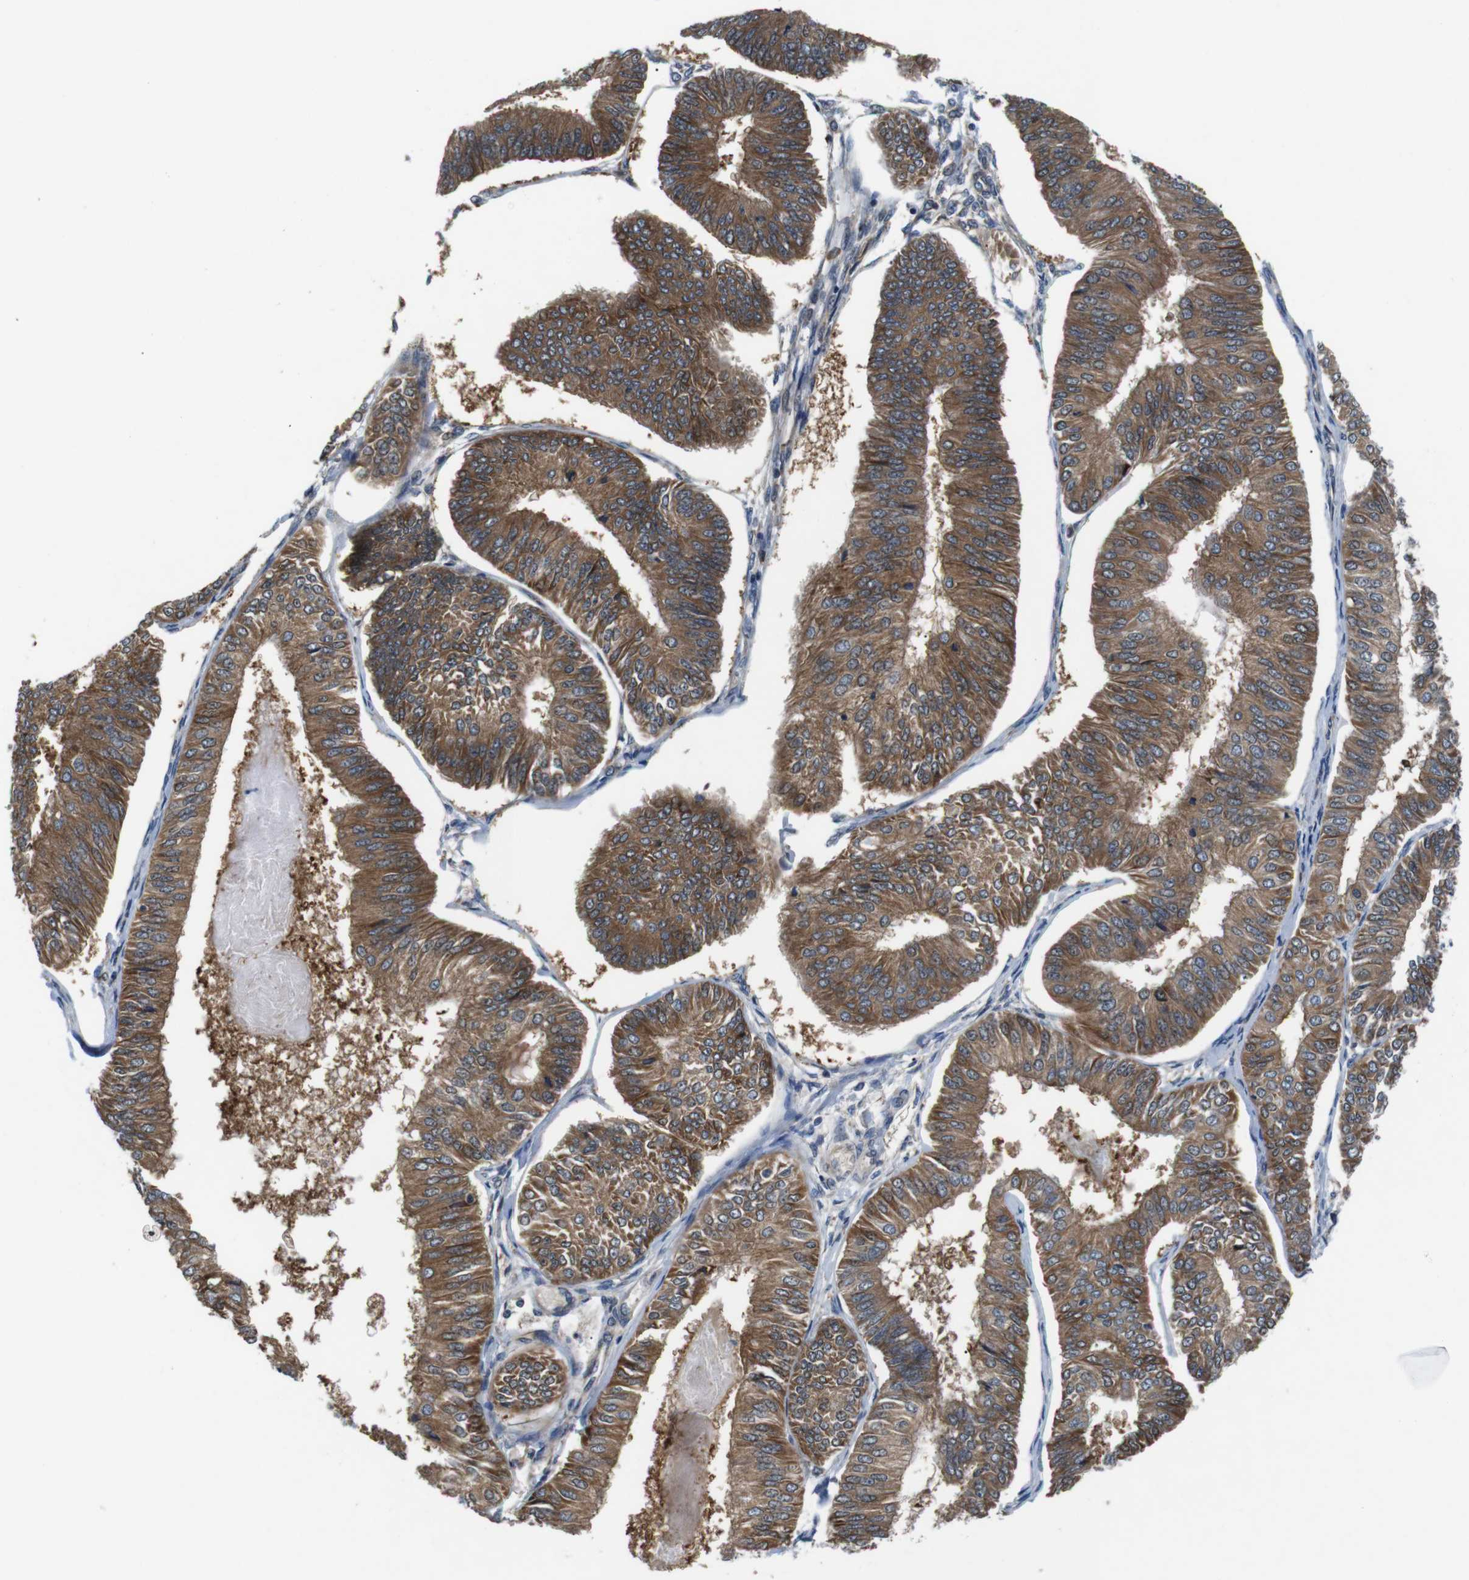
{"staining": {"intensity": "moderate", "quantity": ">75%", "location": "cytoplasmic/membranous"}, "tissue": "endometrial cancer", "cell_type": "Tumor cells", "image_type": "cancer", "snomed": [{"axis": "morphology", "description": "Adenocarcinoma, NOS"}, {"axis": "topography", "description": "Endometrium"}], "caption": "The photomicrograph demonstrates immunohistochemical staining of endometrial cancer. There is moderate cytoplasmic/membranous positivity is seen in approximately >75% of tumor cells.", "gene": "JAK1", "patient": {"sex": "female", "age": 58}}